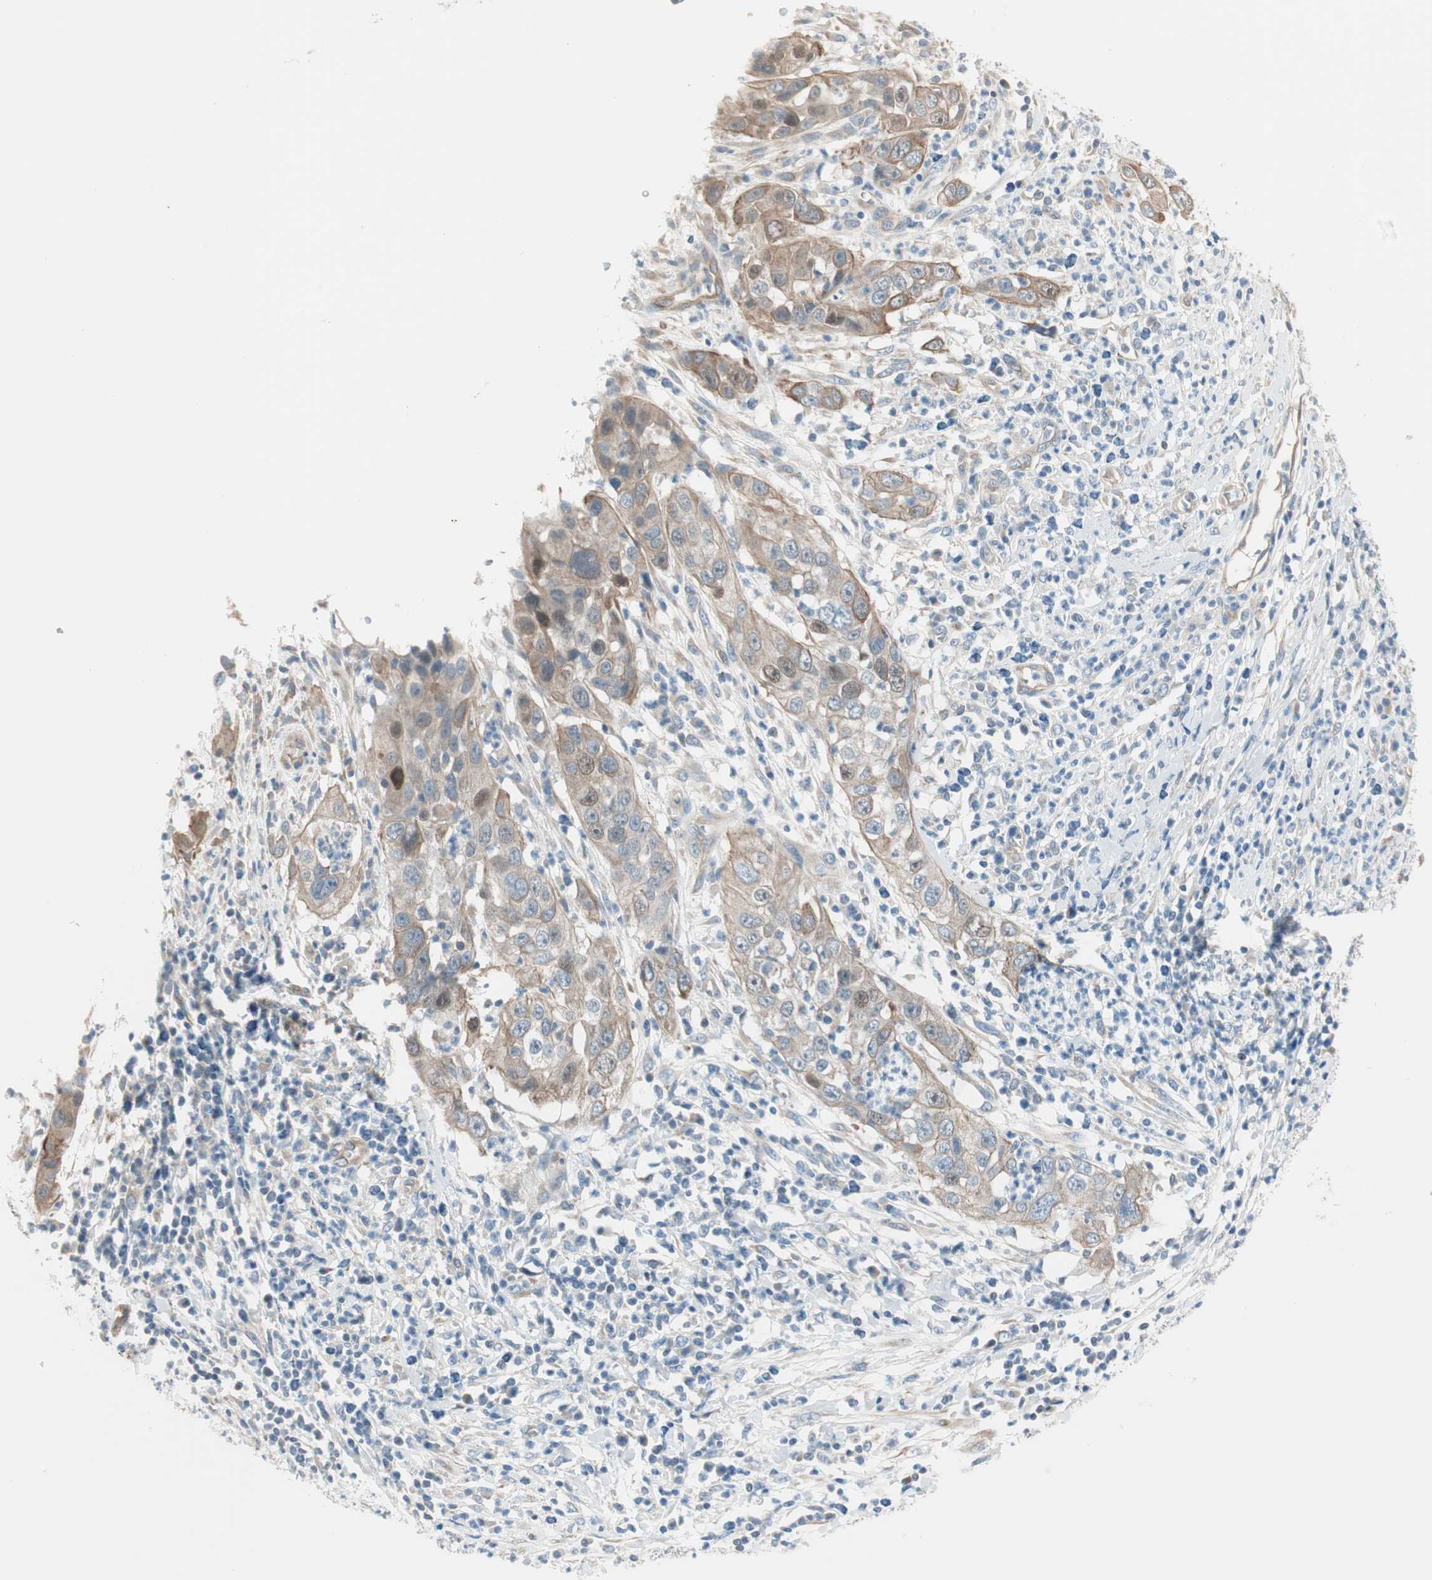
{"staining": {"intensity": "moderate", "quantity": ">75%", "location": "cytoplasmic/membranous"}, "tissue": "cervical cancer", "cell_type": "Tumor cells", "image_type": "cancer", "snomed": [{"axis": "morphology", "description": "Squamous cell carcinoma, NOS"}, {"axis": "topography", "description": "Cervix"}], "caption": "Cervical cancer (squamous cell carcinoma) stained with a protein marker reveals moderate staining in tumor cells.", "gene": "CDK3", "patient": {"sex": "female", "age": 32}}